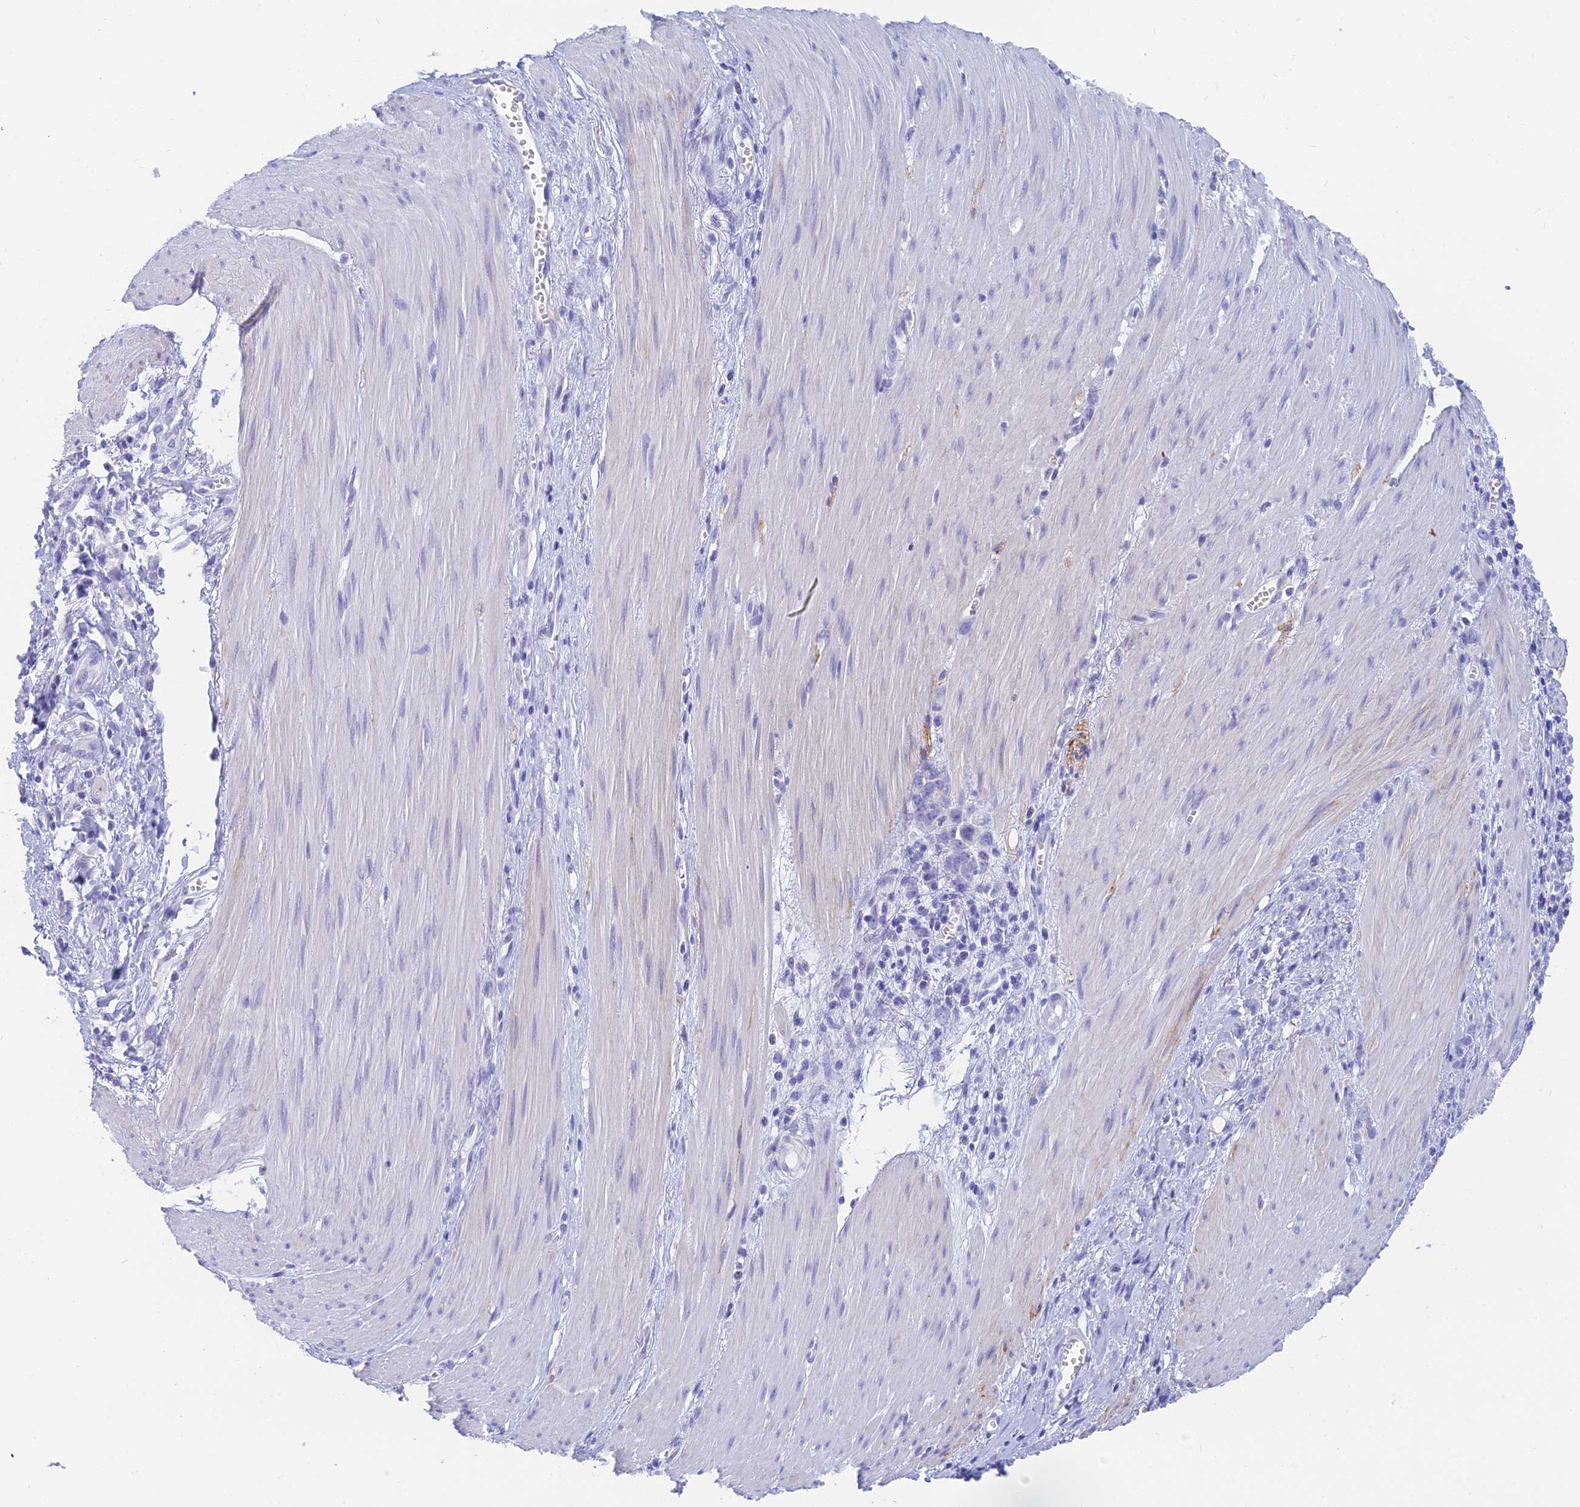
{"staining": {"intensity": "negative", "quantity": "none", "location": "none"}, "tissue": "stomach cancer", "cell_type": "Tumor cells", "image_type": "cancer", "snomed": [{"axis": "morphology", "description": "Adenocarcinoma, NOS"}, {"axis": "topography", "description": "Stomach"}], "caption": "Tumor cells are negative for protein expression in human stomach adenocarcinoma.", "gene": "SLC36A2", "patient": {"sex": "female", "age": 76}}